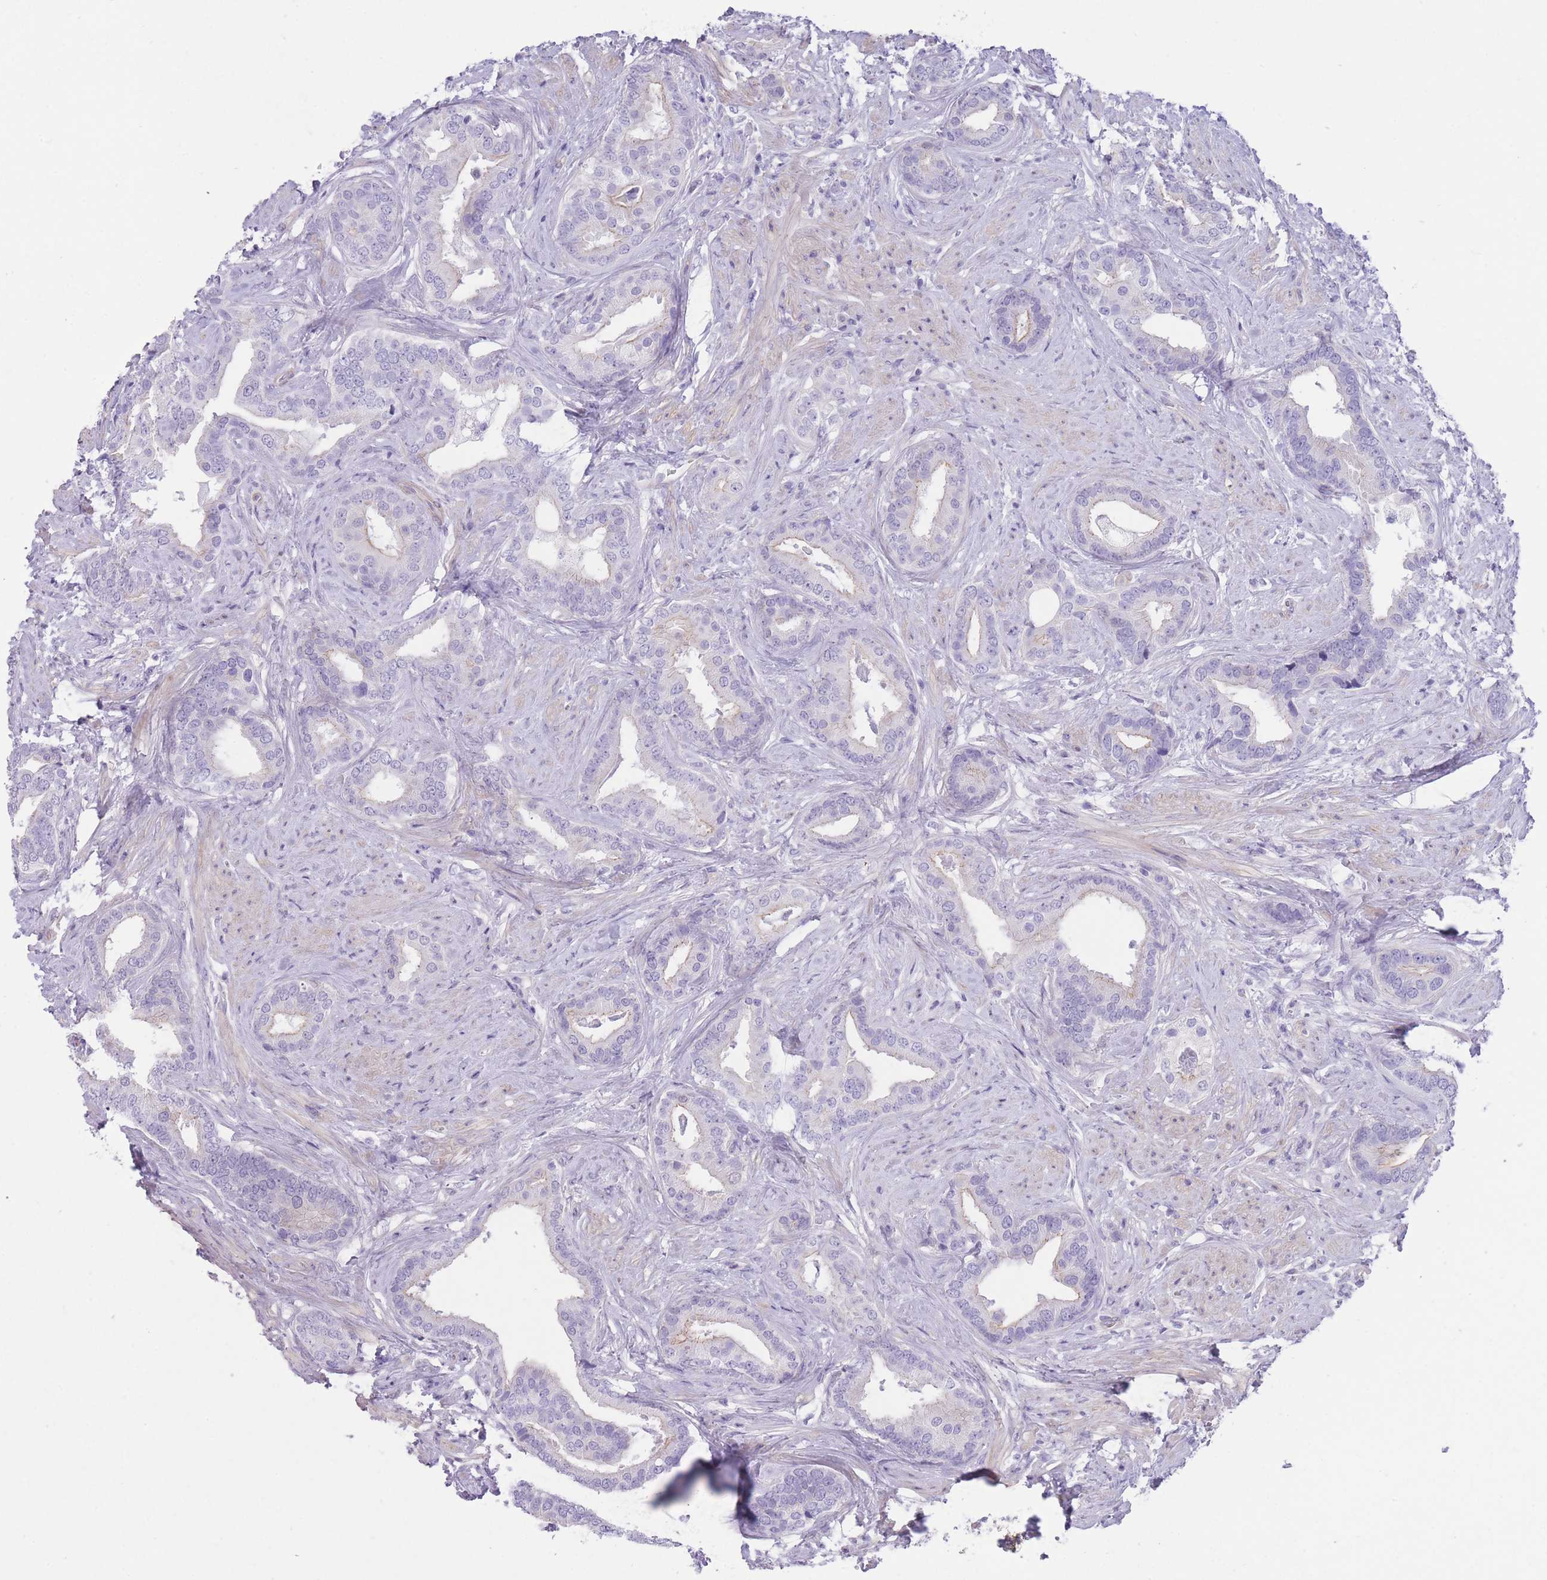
{"staining": {"intensity": "negative", "quantity": "none", "location": "none"}, "tissue": "prostate cancer", "cell_type": "Tumor cells", "image_type": "cancer", "snomed": [{"axis": "morphology", "description": "Adenocarcinoma, High grade"}, {"axis": "topography", "description": "Prostate"}], "caption": "Prostate high-grade adenocarcinoma was stained to show a protein in brown. There is no significant staining in tumor cells.", "gene": "OR11H12", "patient": {"sex": "male", "age": 55}}